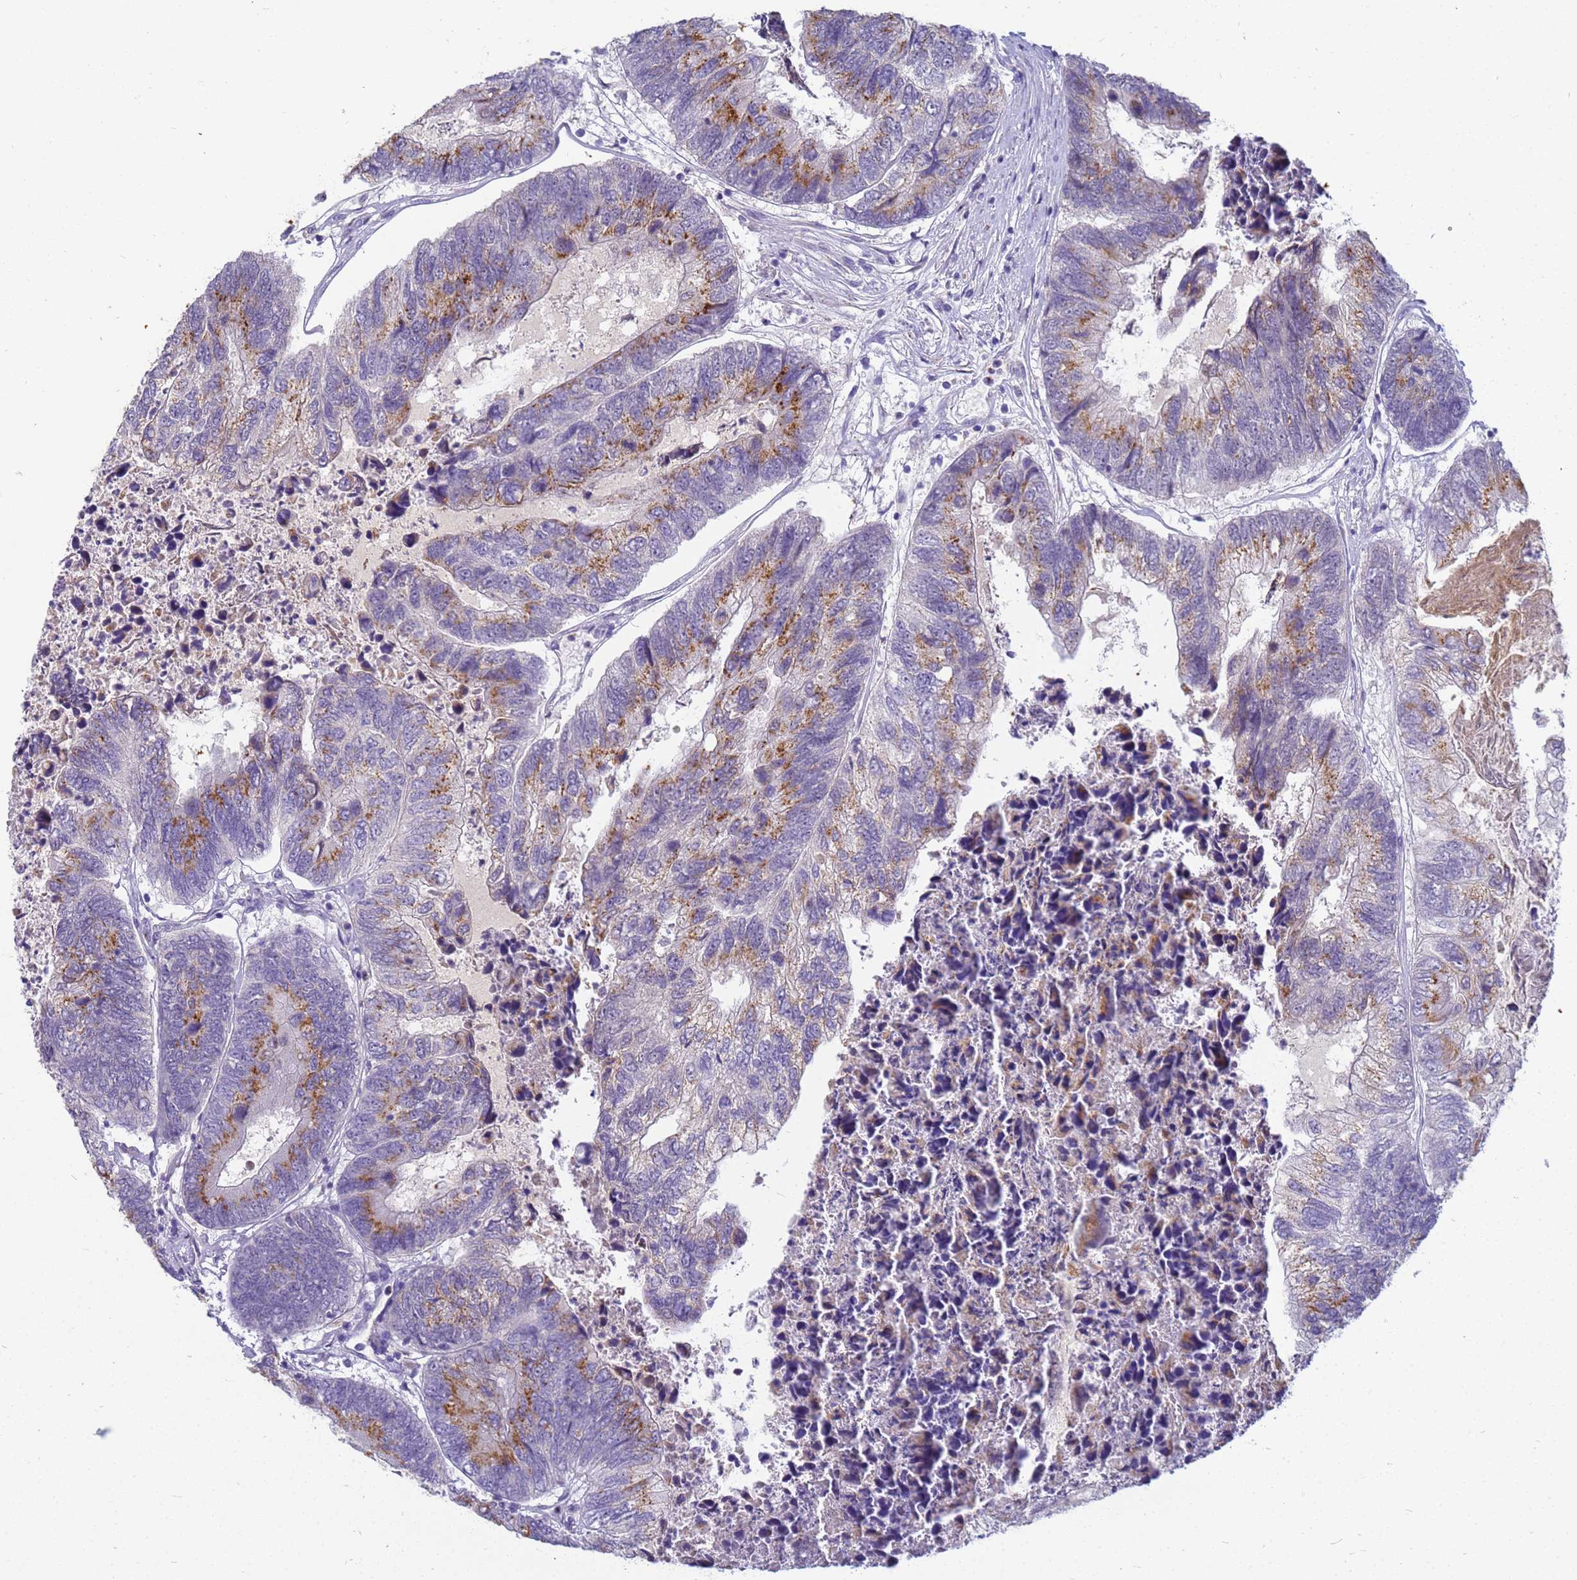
{"staining": {"intensity": "strong", "quantity": "25%-75%", "location": "cytoplasmic/membranous"}, "tissue": "colorectal cancer", "cell_type": "Tumor cells", "image_type": "cancer", "snomed": [{"axis": "morphology", "description": "Adenocarcinoma, NOS"}, {"axis": "topography", "description": "Colon"}], "caption": "Immunohistochemical staining of colorectal cancer reveals high levels of strong cytoplasmic/membranous protein expression in approximately 25%-75% of tumor cells.", "gene": "B3GNT8", "patient": {"sex": "female", "age": 67}}